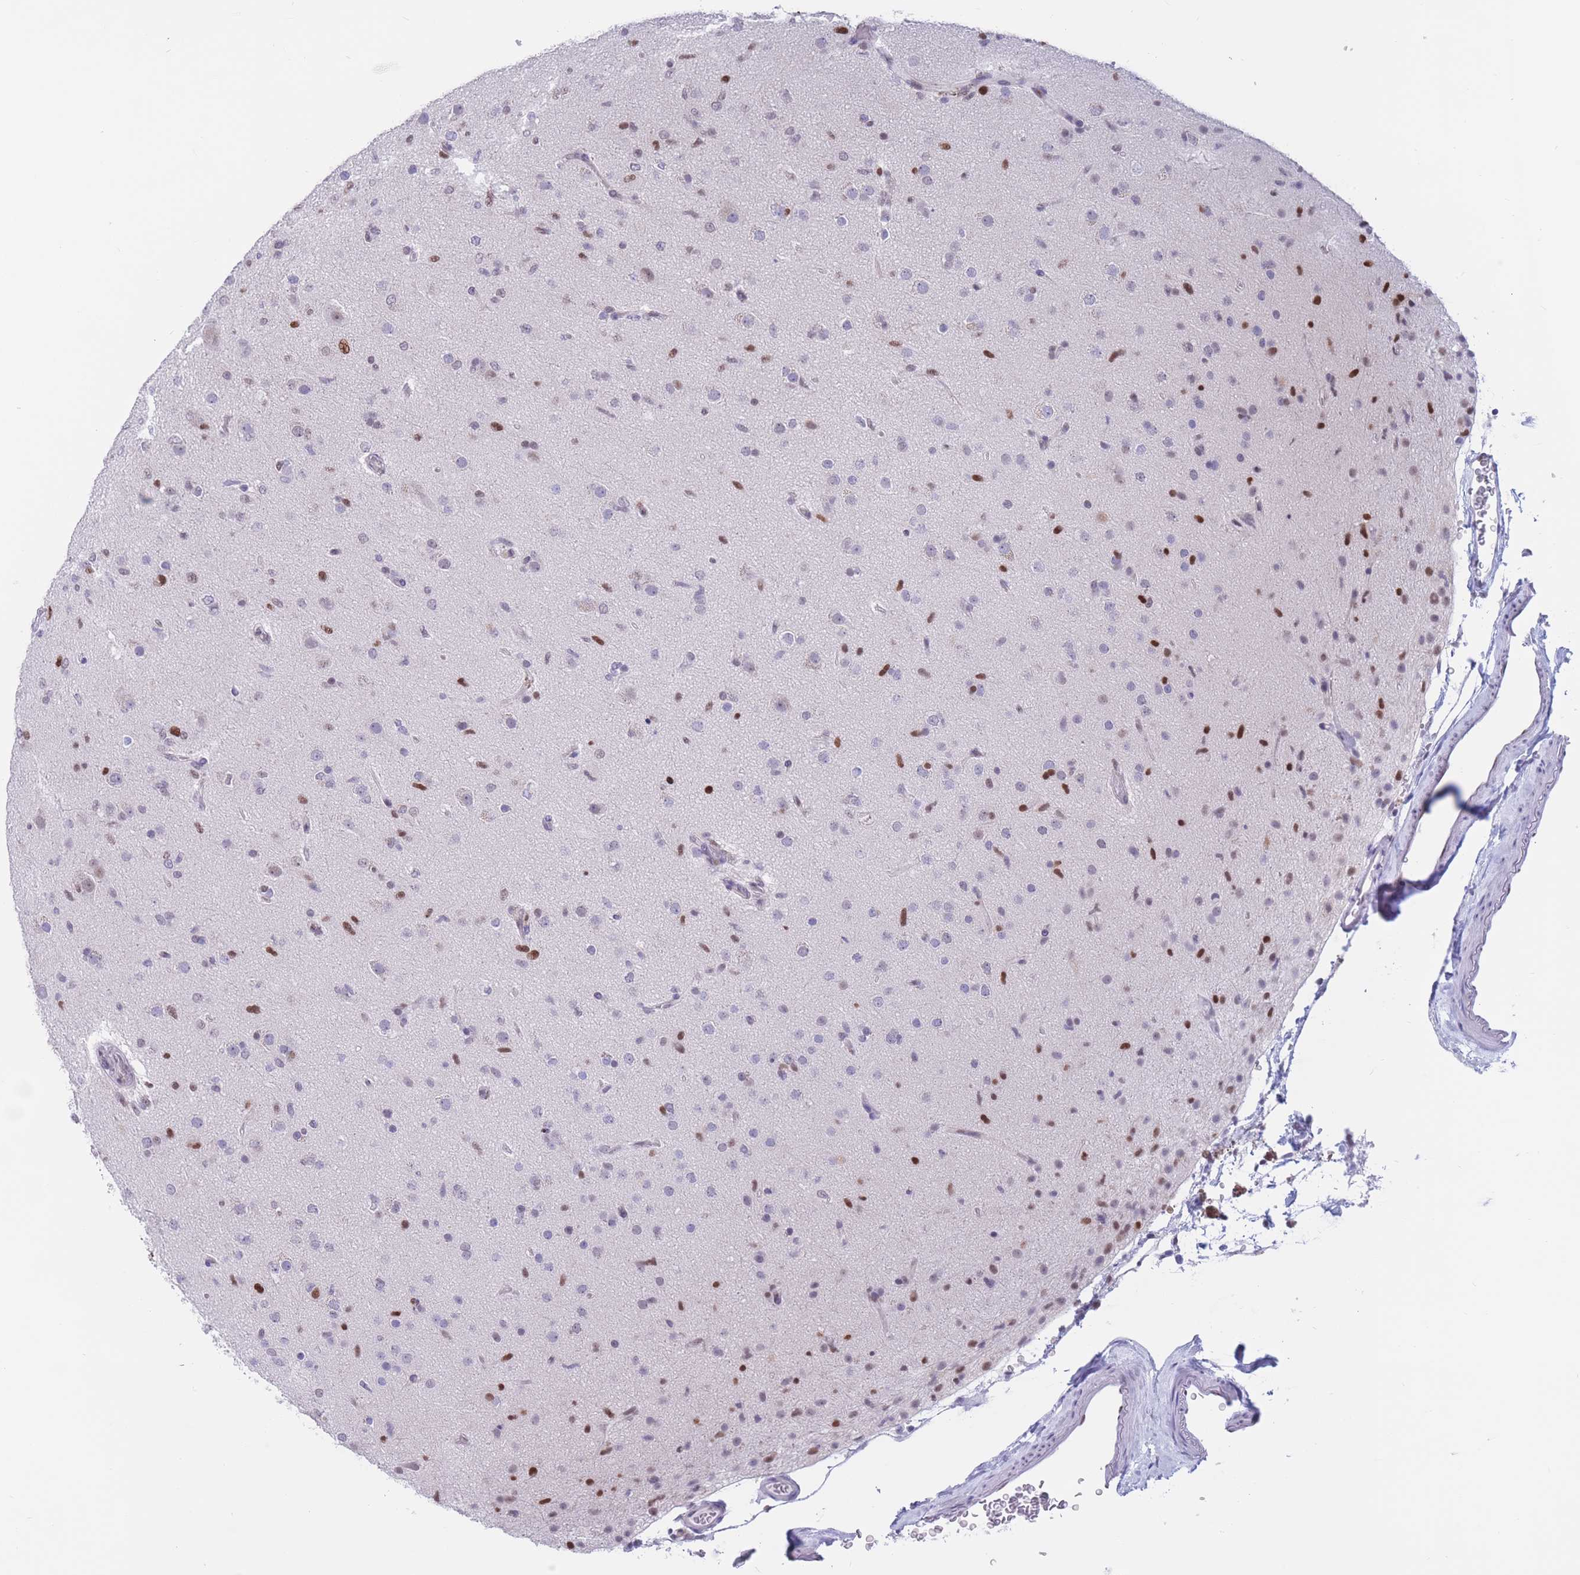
{"staining": {"intensity": "negative", "quantity": "none", "location": "none"}, "tissue": "glioma", "cell_type": "Tumor cells", "image_type": "cancer", "snomed": [{"axis": "morphology", "description": "Glioma, malignant, Low grade"}, {"axis": "topography", "description": "Brain"}], "caption": "Immunohistochemistry (IHC) image of glioma stained for a protein (brown), which demonstrates no expression in tumor cells. (IHC, brightfield microscopy, high magnification).", "gene": "NASP", "patient": {"sex": "male", "age": 65}}